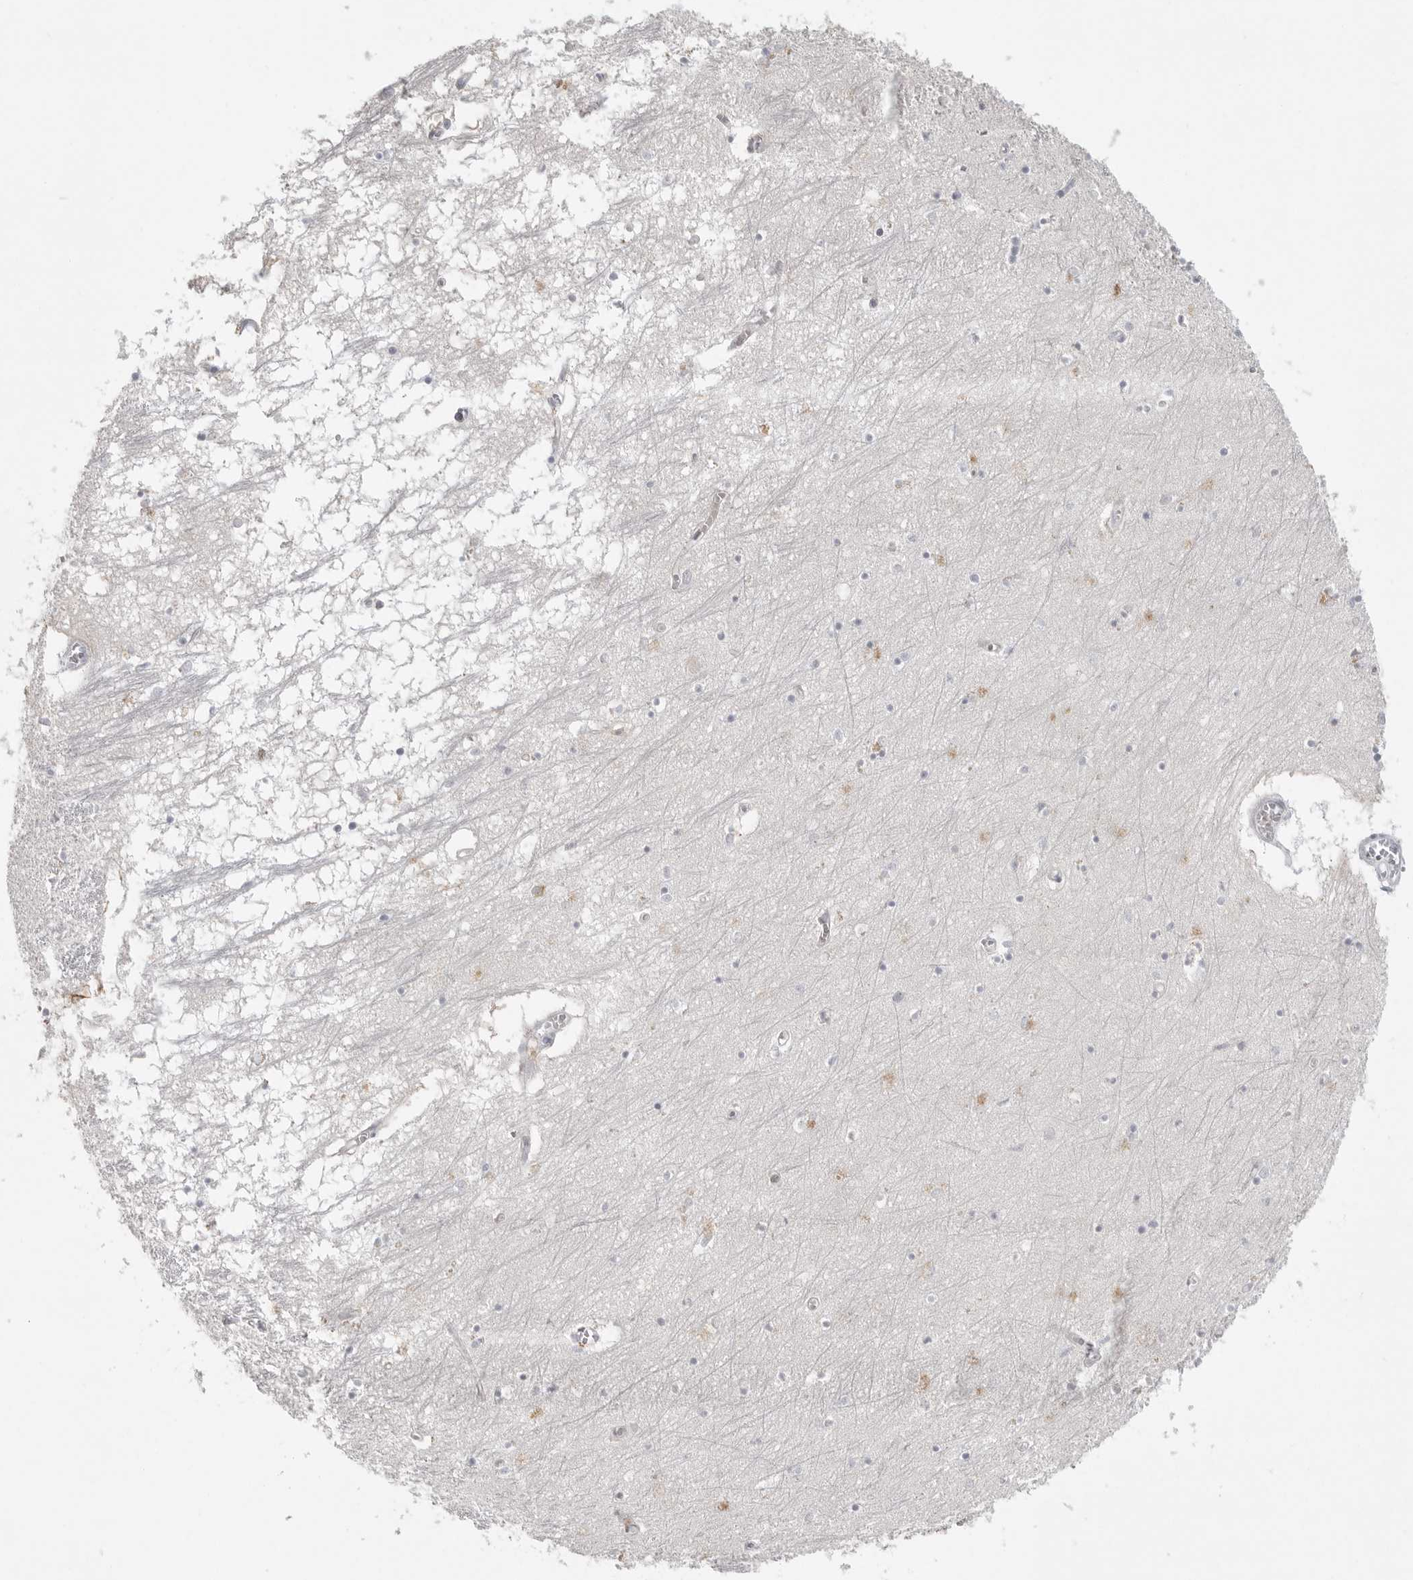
{"staining": {"intensity": "weak", "quantity": "<25%", "location": "cytoplasmic/membranous,nuclear"}, "tissue": "hippocampus", "cell_type": "Glial cells", "image_type": "normal", "snomed": [{"axis": "morphology", "description": "Normal tissue, NOS"}, {"axis": "topography", "description": "Hippocampus"}], "caption": "Glial cells show no significant positivity in benign hippocampus. Brightfield microscopy of immunohistochemistry (IHC) stained with DAB (3,3'-diaminobenzidine) (brown) and hematoxylin (blue), captured at high magnification.", "gene": "TCTN3", "patient": {"sex": "male", "age": 70}}